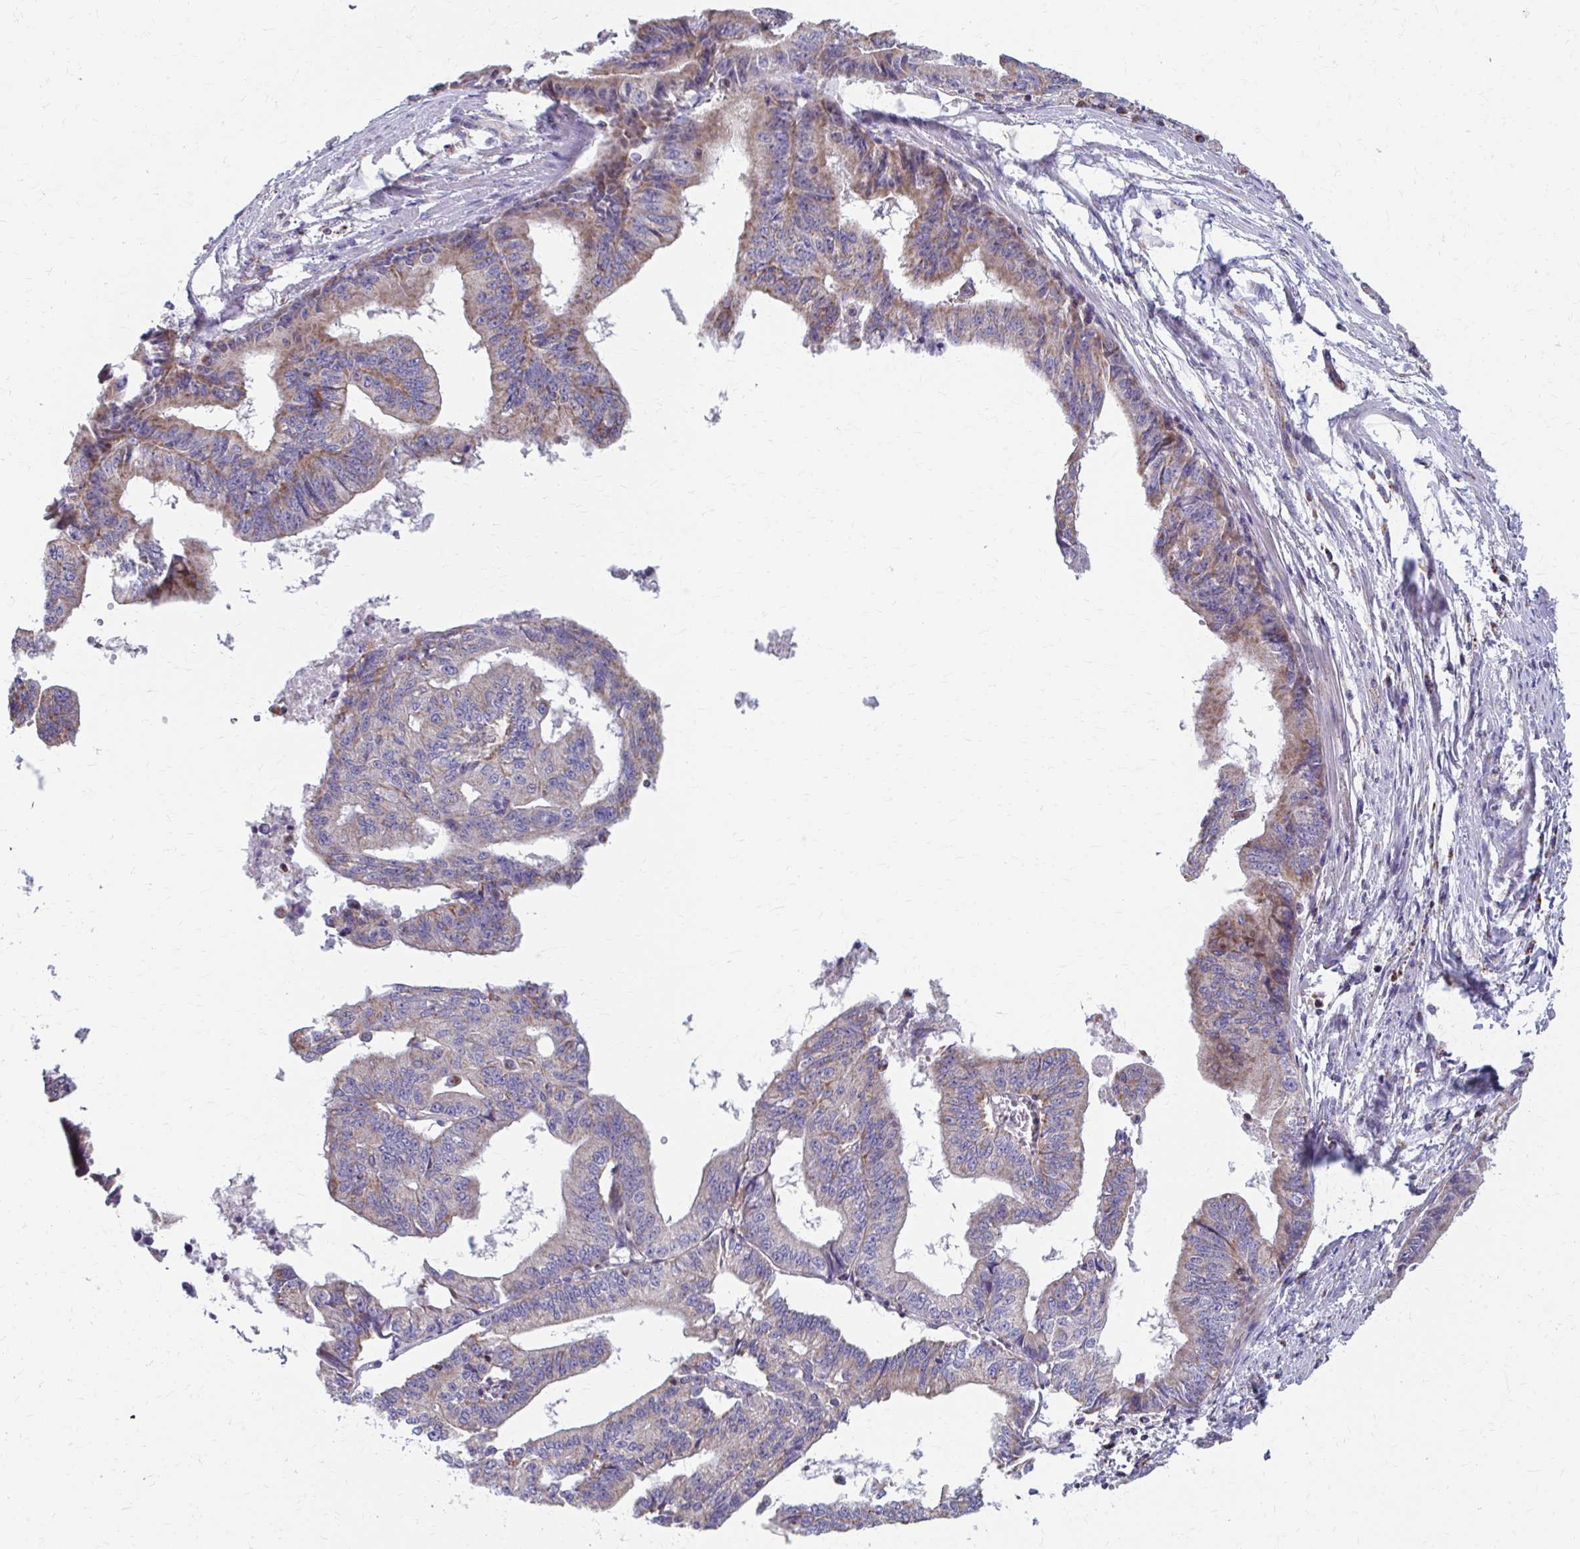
{"staining": {"intensity": "weak", "quantity": "25%-75%", "location": "cytoplasmic/membranous"}, "tissue": "endometrial cancer", "cell_type": "Tumor cells", "image_type": "cancer", "snomed": [{"axis": "morphology", "description": "Adenocarcinoma, NOS"}, {"axis": "topography", "description": "Endometrium"}], "caption": "Adenocarcinoma (endometrial) was stained to show a protein in brown. There is low levels of weak cytoplasmic/membranous positivity in about 25%-75% of tumor cells.", "gene": "RCC1L", "patient": {"sex": "female", "age": 65}}